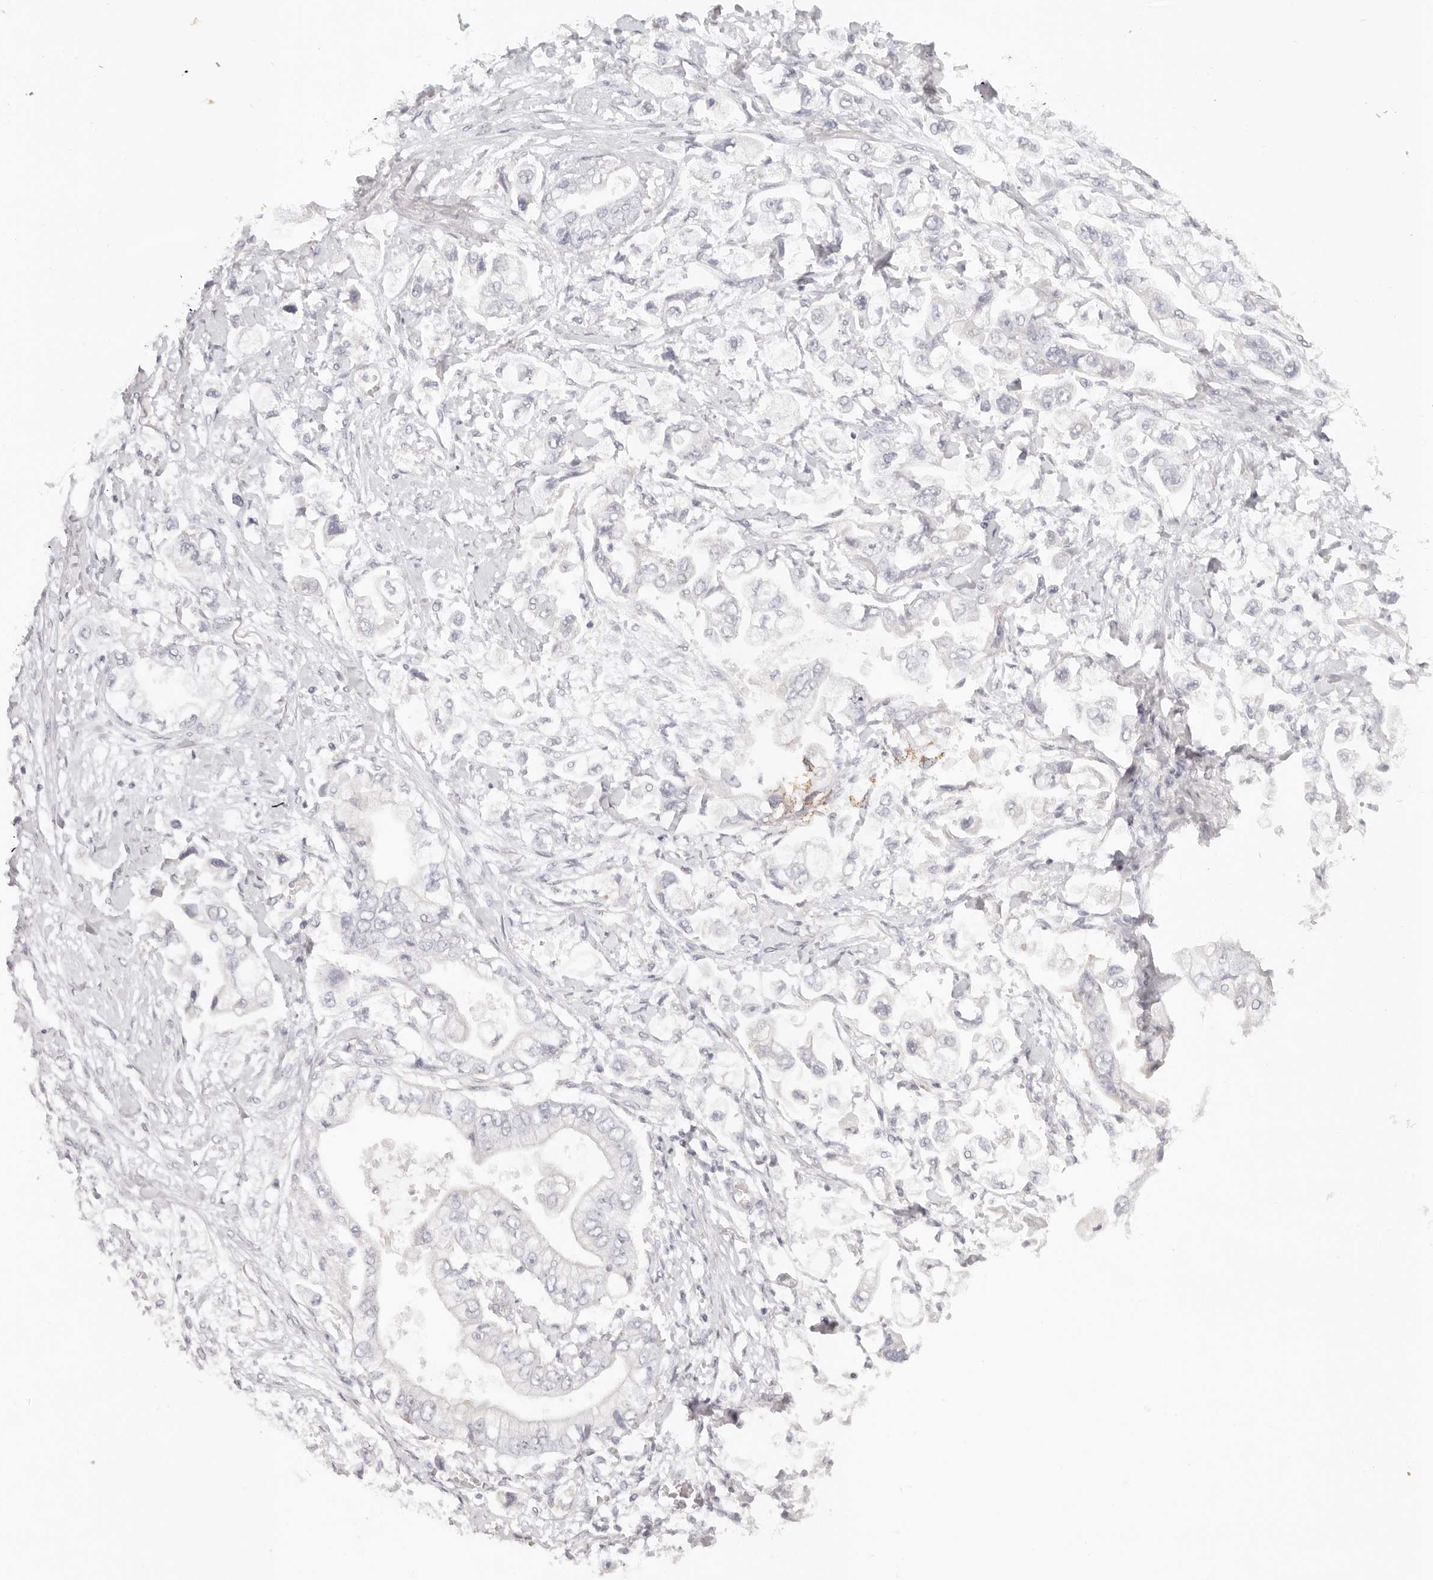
{"staining": {"intensity": "negative", "quantity": "none", "location": "none"}, "tissue": "stomach cancer", "cell_type": "Tumor cells", "image_type": "cancer", "snomed": [{"axis": "morphology", "description": "Adenocarcinoma, NOS"}, {"axis": "topography", "description": "Stomach"}], "caption": "A high-resolution histopathology image shows immunohistochemistry staining of stomach cancer, which demonstrates no significant staining in tumor cells.", "gene": "RXFP1", "patient": {"sex": "male", "age": 62}}